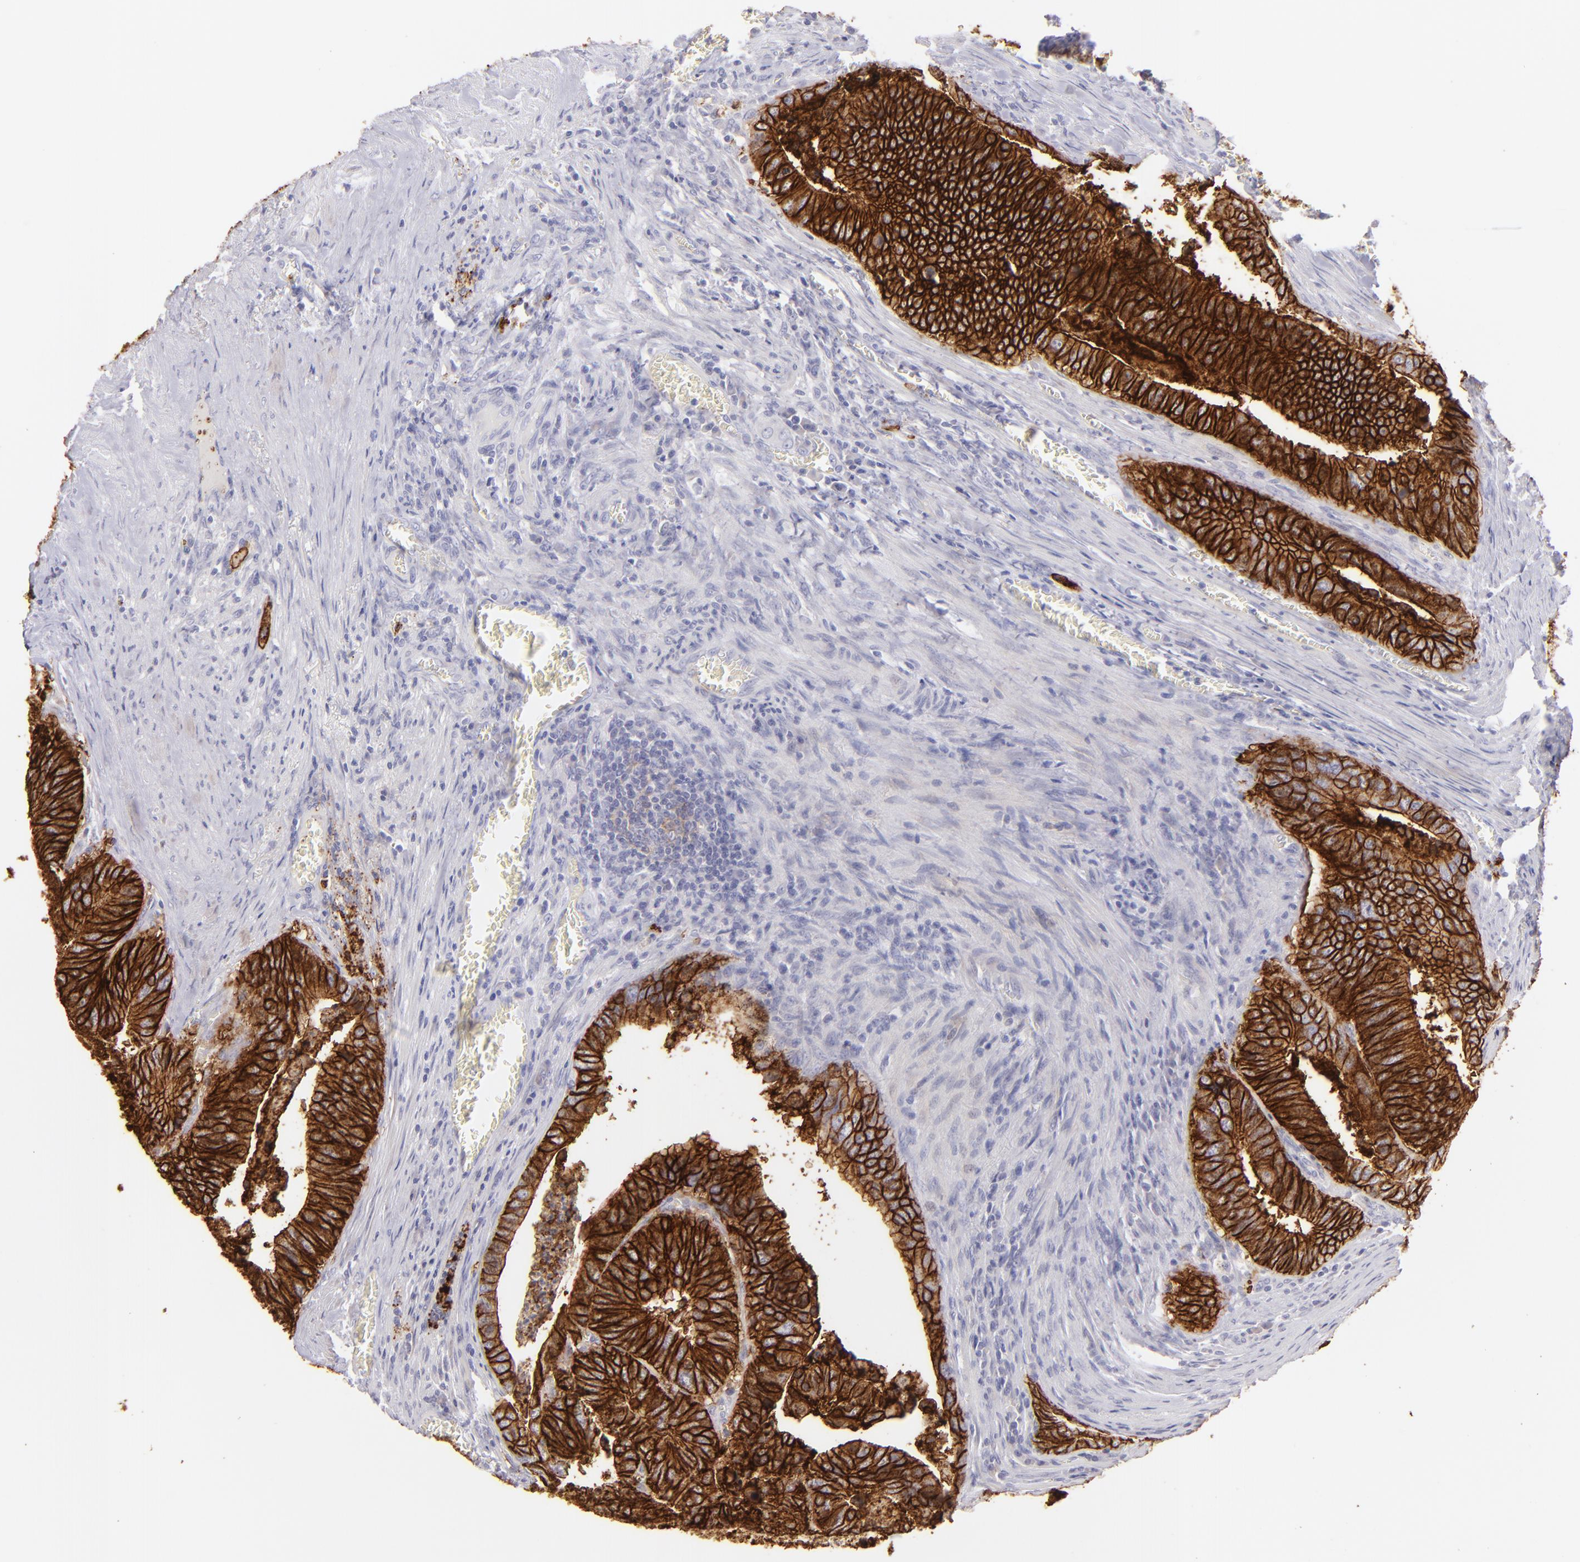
{"staining": {"intensity": "strong", "quantity": ">75%", "location": "cytoplasmic/membranous"}, "tissue": "colorectal cancer", "cell_type": "Tumor cells", "image_type": "cancer", "snomed": [{"axis": "morphology", "description": "Adenocarcinoma, NOS"}, {"axis": "topography", "description": "Colon"}], "caption": "This micrograph displays immunohistochemistry (IHC) staining of colorectal cancer, with high strong cytoplasmic/membranous staining in about >75% of tumor cells.", "gene": "CLDN4", "patient": {"sex": "male", "age": 72}}